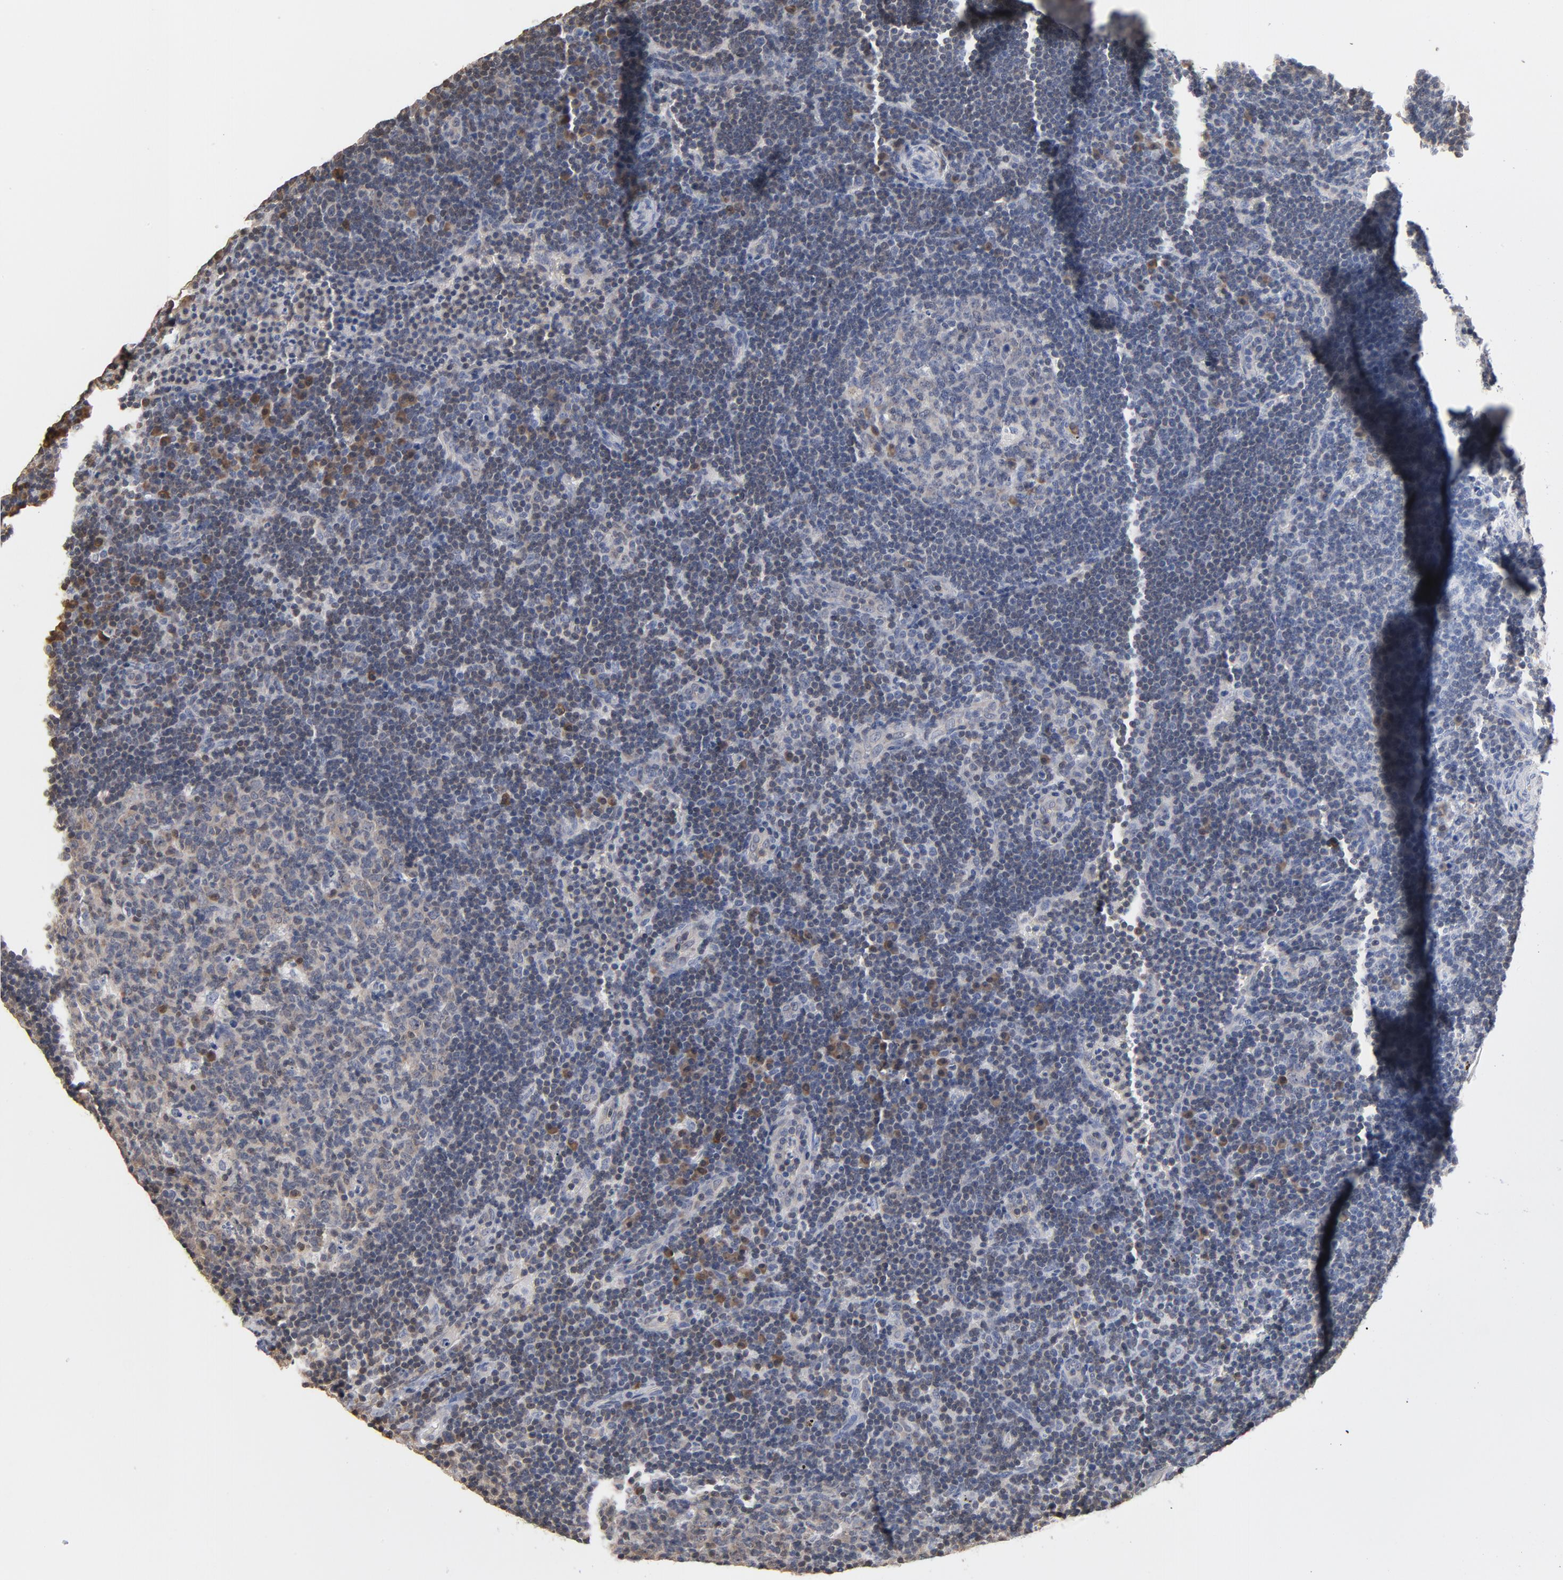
{"staining": {"intensity": "weak", "quantity": "25%-75%", "location": "cytoplasmic/membranous"}, "tissue": "lymph node", "cell_type": "Germinal center cells", "image_type": "normal", "snomed": [{"axis": "morphology", "description": "Normal tissue, NOS"}, {"axis": "morphology", "description": "Squamous cell carcinoma, metastatic, NOS"}, {"axis": "topography", "description": "Lymph node"}], "caption": "Immunohistochemical staining of benign human lymph node exhibits weak cytoplasmic/membranous protein positivity in about 25%-75% of germinal center cells. (Stains: DAB in brown, nuclei in blue, Microscopy: brightfield microscopy at high magnification).", "gene": "MIF", "patient": {"sex": "female", "age": 53}}